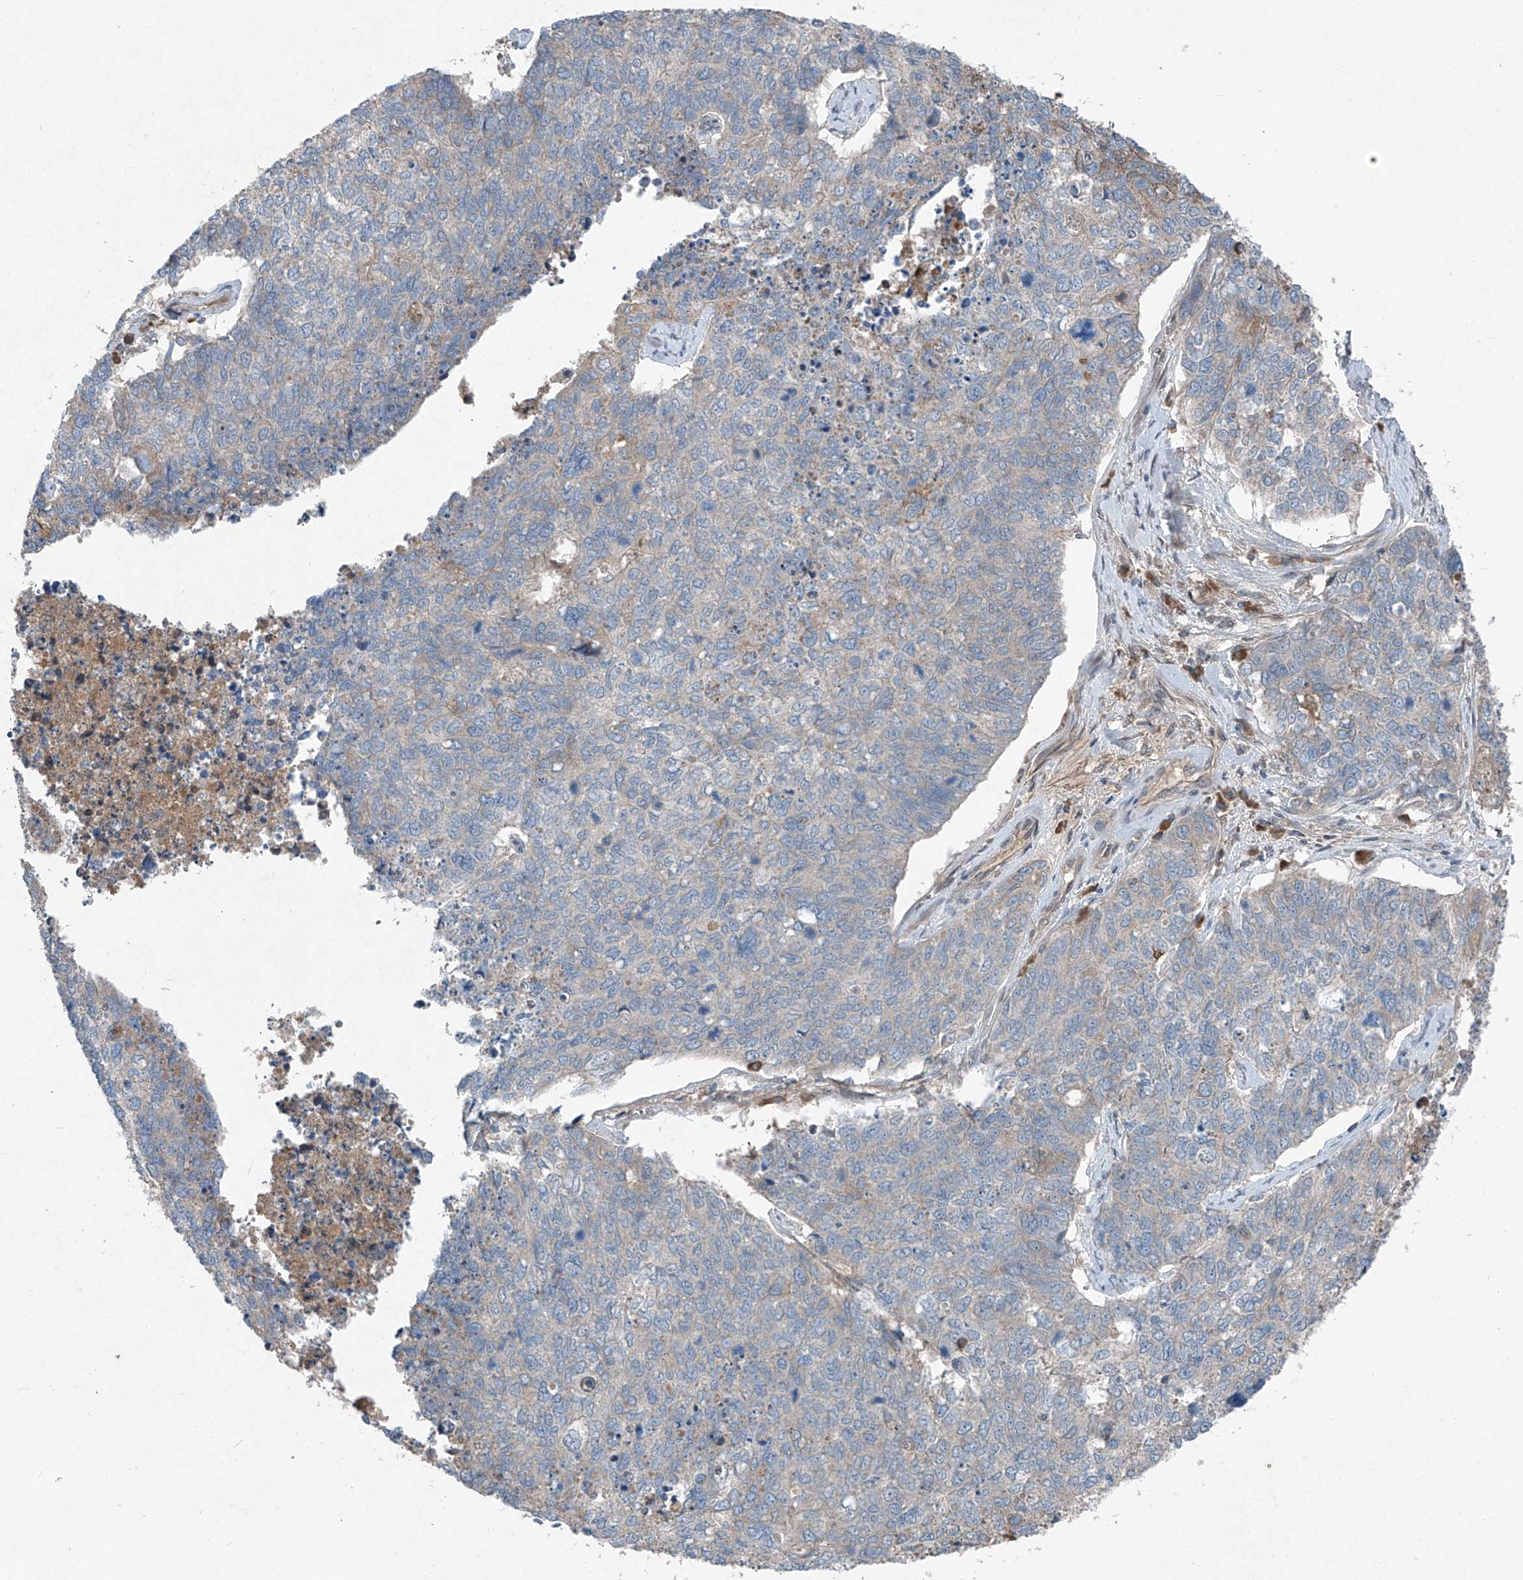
{"staining": {"intensity": "weak", "quantity": "<25%", "location": "cytoplasmic/membranous"}, "tissue": "cervical cancer", "cell_type": "Tumor cells", "image_type": "cancer", "snomed": [{"axis": "morphology", "description": "Squamous cell carcinoma, NOS"}, {"axis": "topography", "description": "Cervix"}], "caption": "Tumor cells show no significant protein staining in cervical cancer.", "gene": "FOXRED2", "patient": {"sex": "female", "age": 63}}